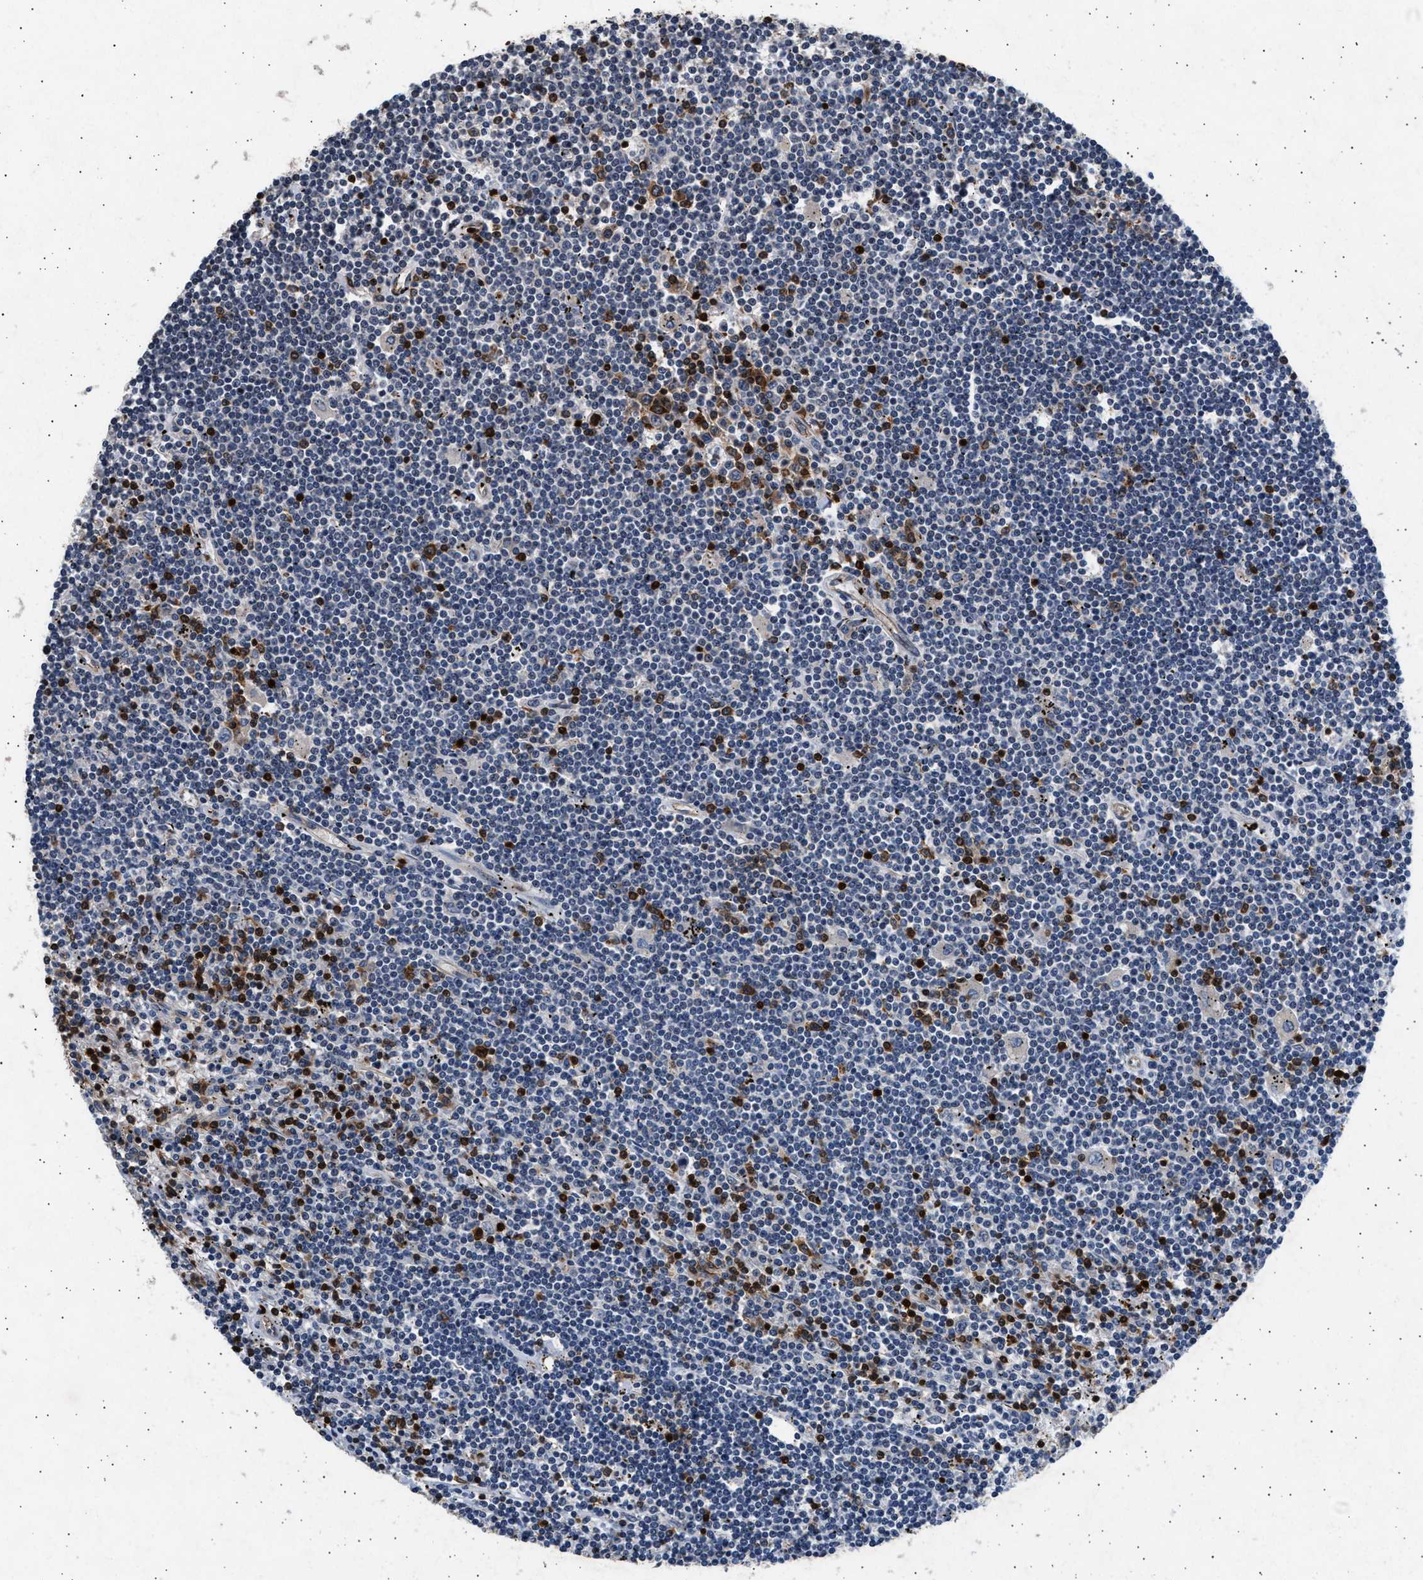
{"staining": {"intensity": "negative", "quantity": "none", "location": "none"}, "tissue": "lymphoma", "cell_type": "Tumor cells", "image_type": "cancer", "snomed": [{"axis": "morphology", "description": "Malignant lymphoma, non-Hodgkin's type, Low grade"}, {"axis": "topography", "description": "Spleen"}], "caption": "Low-grade malignant lymphoma, non-Hodgkin's type stained for a protein using IHC exhibits no expression tumor cells.", "gene": "GRAP2", "patient": {"sex": "male", "age": 76}}